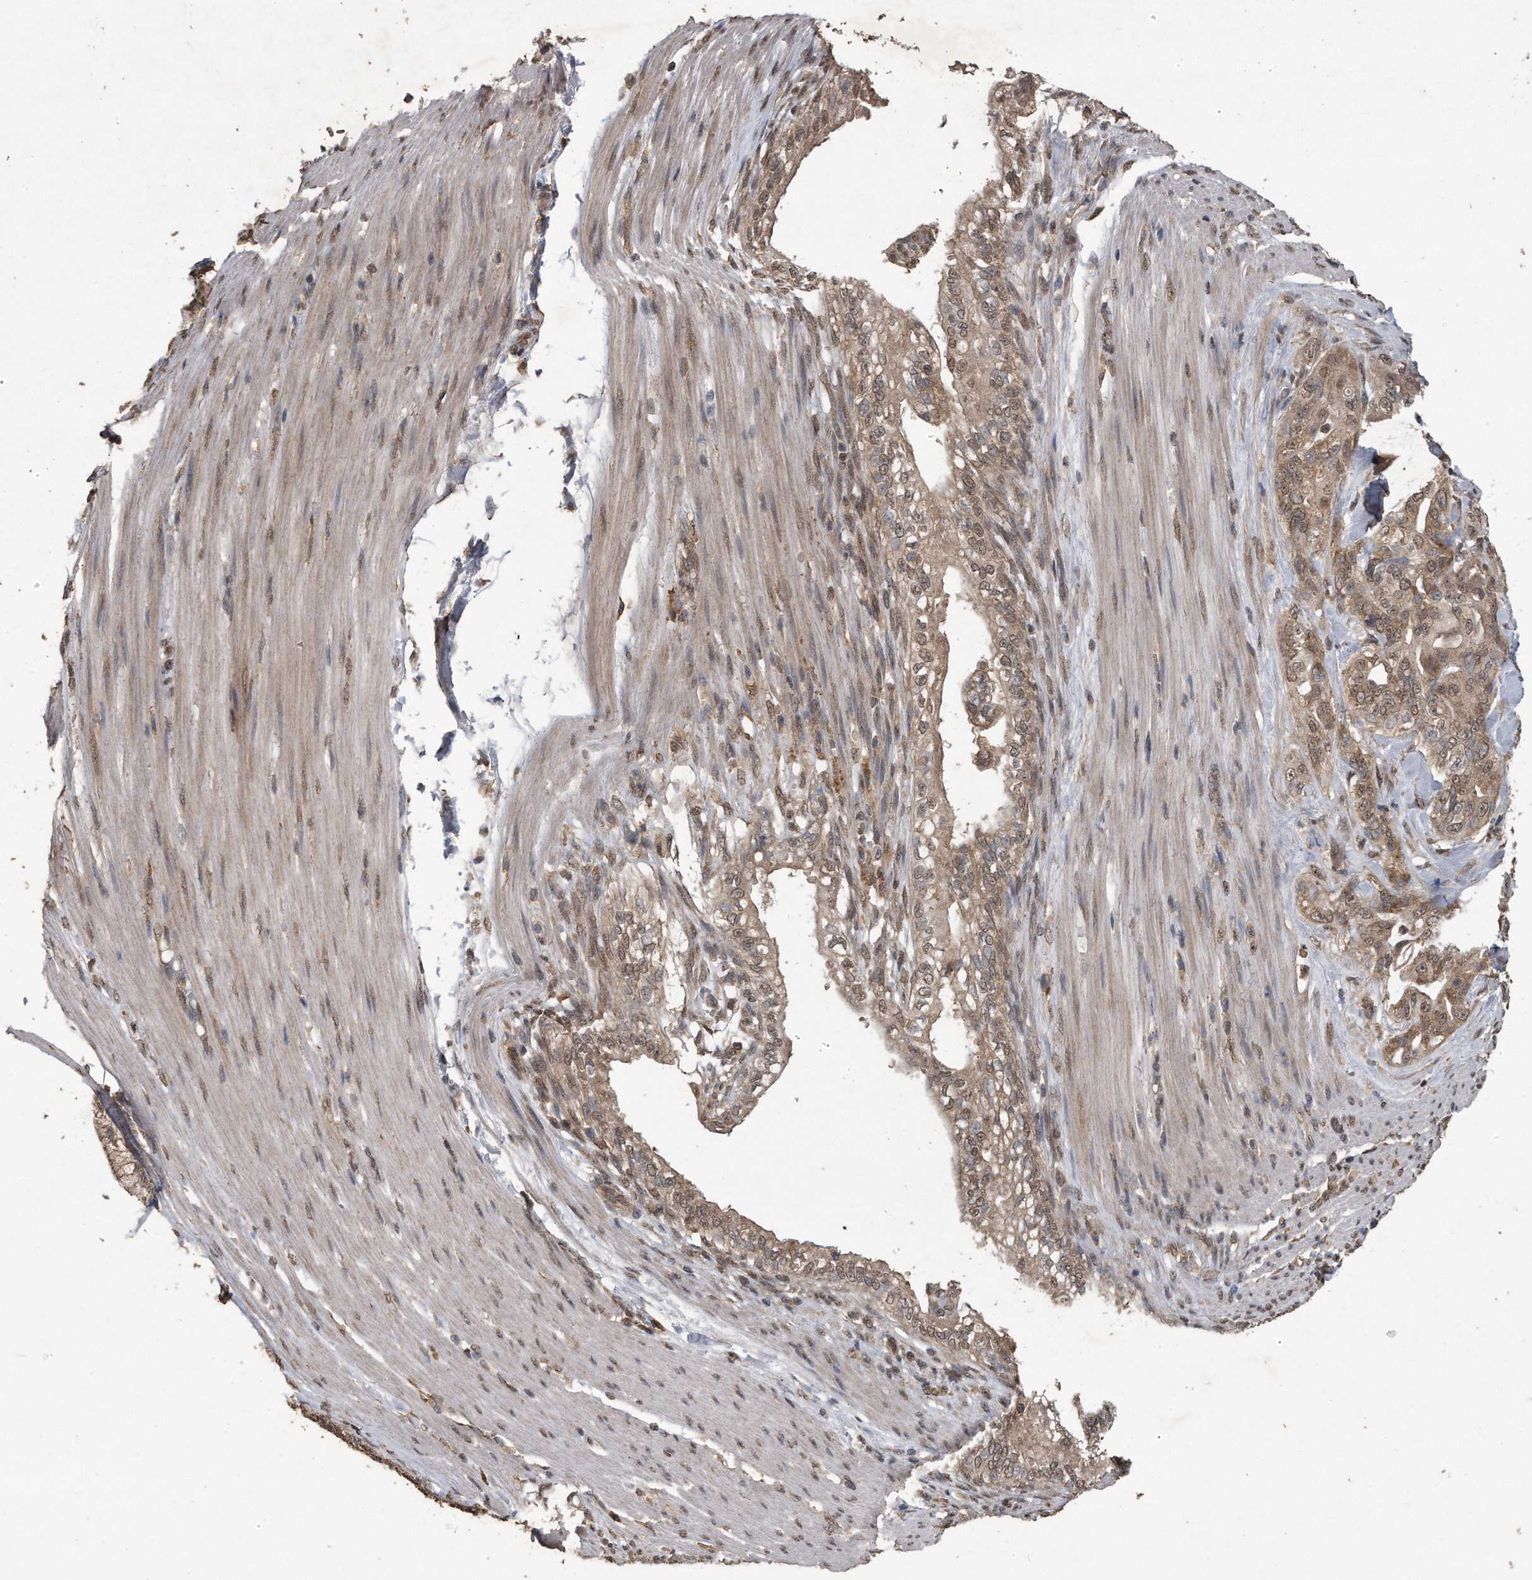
{"staining": {"intensity": "weak", "quantity": ">75%", "location": "cytoplasmic/membranous,nuclear"}, "tissue": "pancreatic cancer", "cell_type": "Tumor cells", "image_type": "cancer", "snomed": [{"axis": "morphology", "description": "Normal tissue, NOS"}, {"axis": "topography", "description": "Pancreas"}], "caption": "Protein expression analysis of human pancreatic cancer reveals weak cytoplasmic/membranous and nuclear expression in approximately >75% of tumor cells.", "gene": "CRYZL1", "patient": {"sex": "male", "age": 42}}